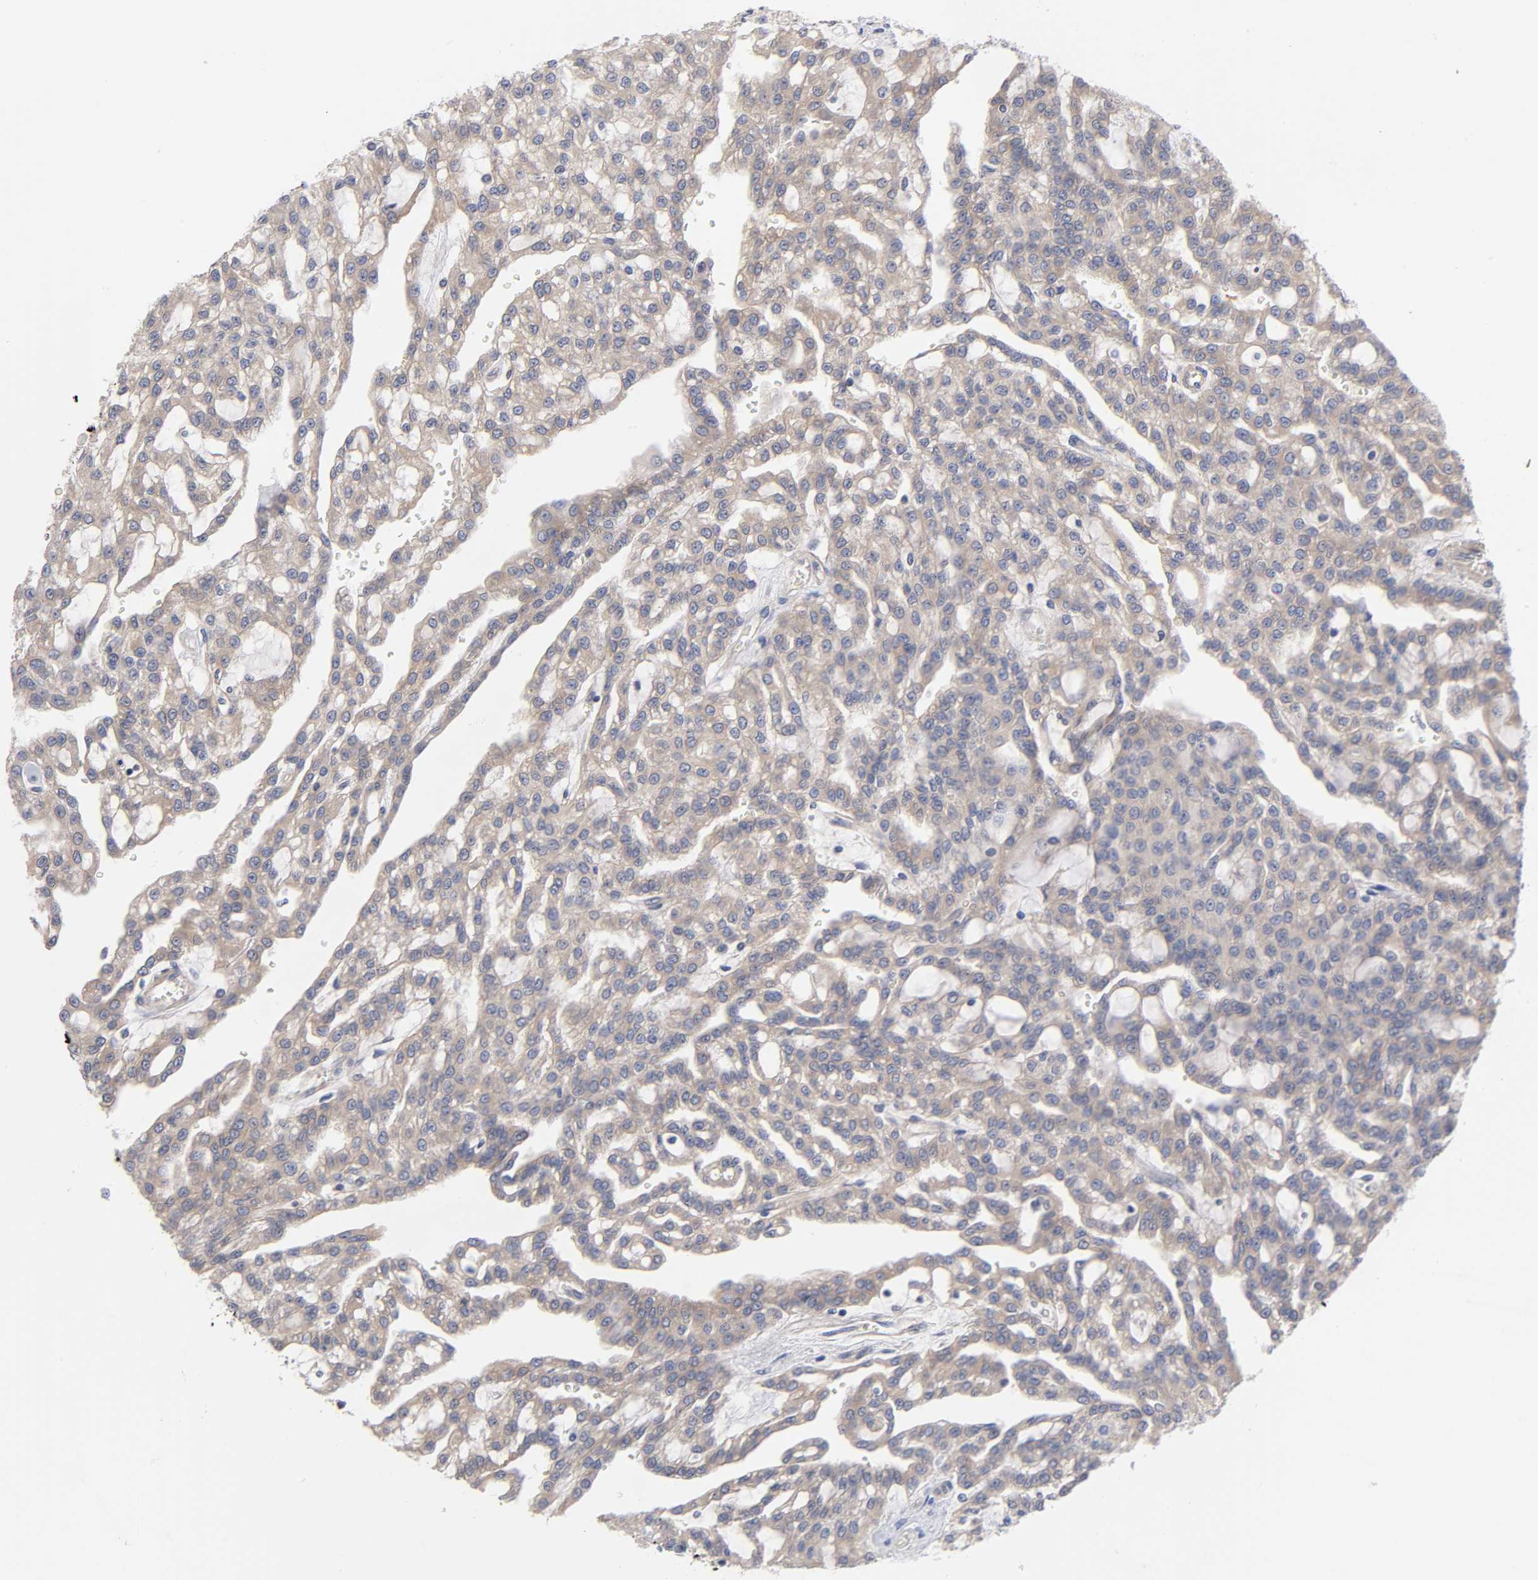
{"staining": {"intensity": "weak", "quantity": ">75%", "location": "cytoplasmic/membranous"}, "tissue": "renal cancer", "cell_type": "Tumor cells", "image_type": "cancer", "snomed": [{"axis": "morphology", "description": "Adenocarcinoma, NOS"}, {"axis": "topography", "description": "Kidney"}], "caption": "The histopathology image exhibits immunohistochemical staining of adenocarcinoma (renal). There is weak cytoplasmic/membranous staining is seen in approximately >75% of tumor cells.", "gene": "STRN3", "patient": {"sex": "male", "age": 63}}